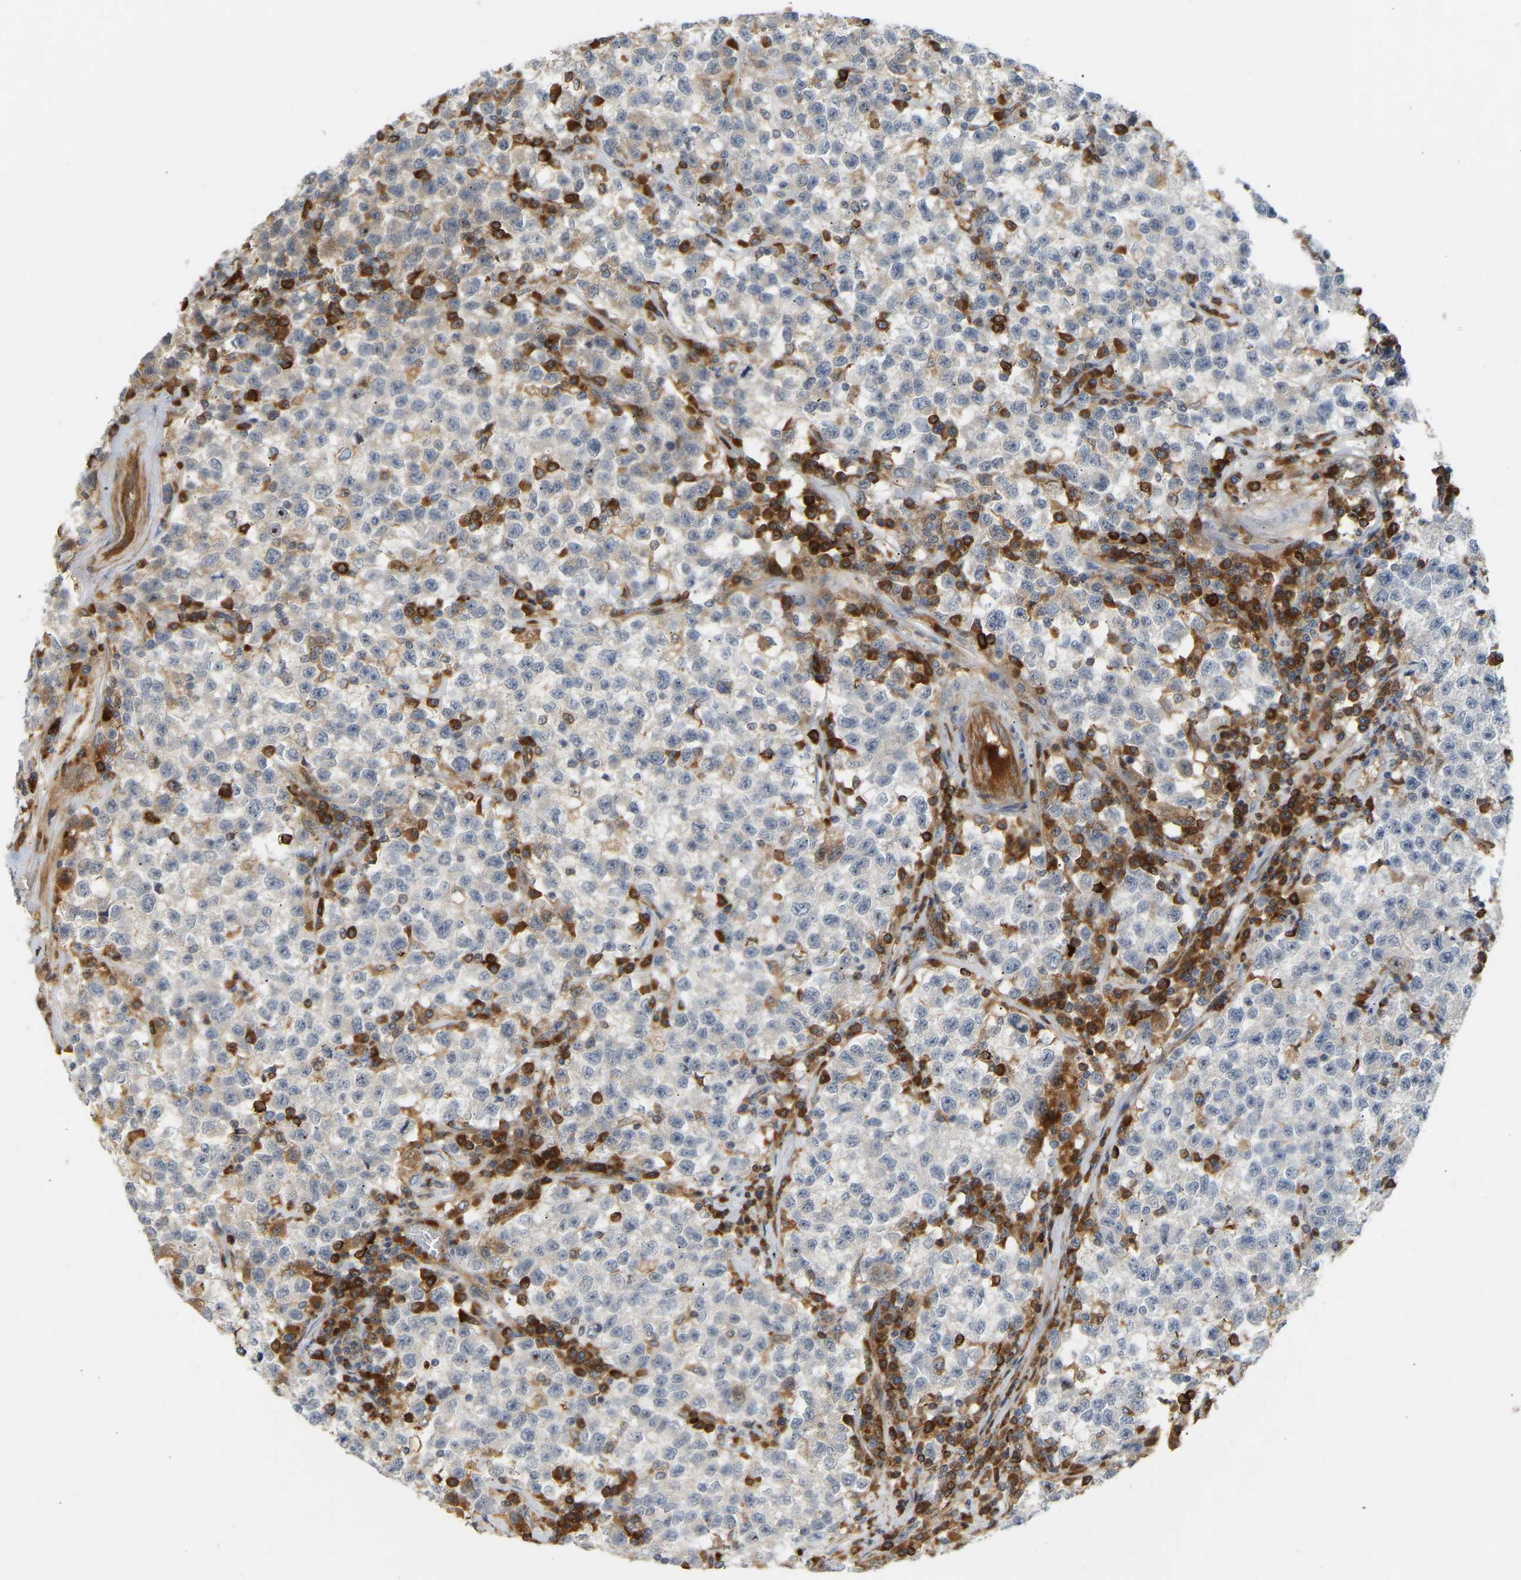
{"staining": {"intensity": "negative", "quantity": "none", "location": "none"}, "tissue": "testis cancer", "cell_type": "Tumor cells", "image_type": "cancer", "snomed": [{"axis": "morphology", "description": "Seminoma, NOS"}, {"axis": "topography", "description": "Testis"}], "caption": "Immunohistochemical staining of human testis cancer (seminoma) demonstrates no significant positivity in tumor cells. (DAB IHC visualized using brightfield microscopy, high magnification).", "gene": "PLCG2", "patient": {"sex": "male", "age": 22}}